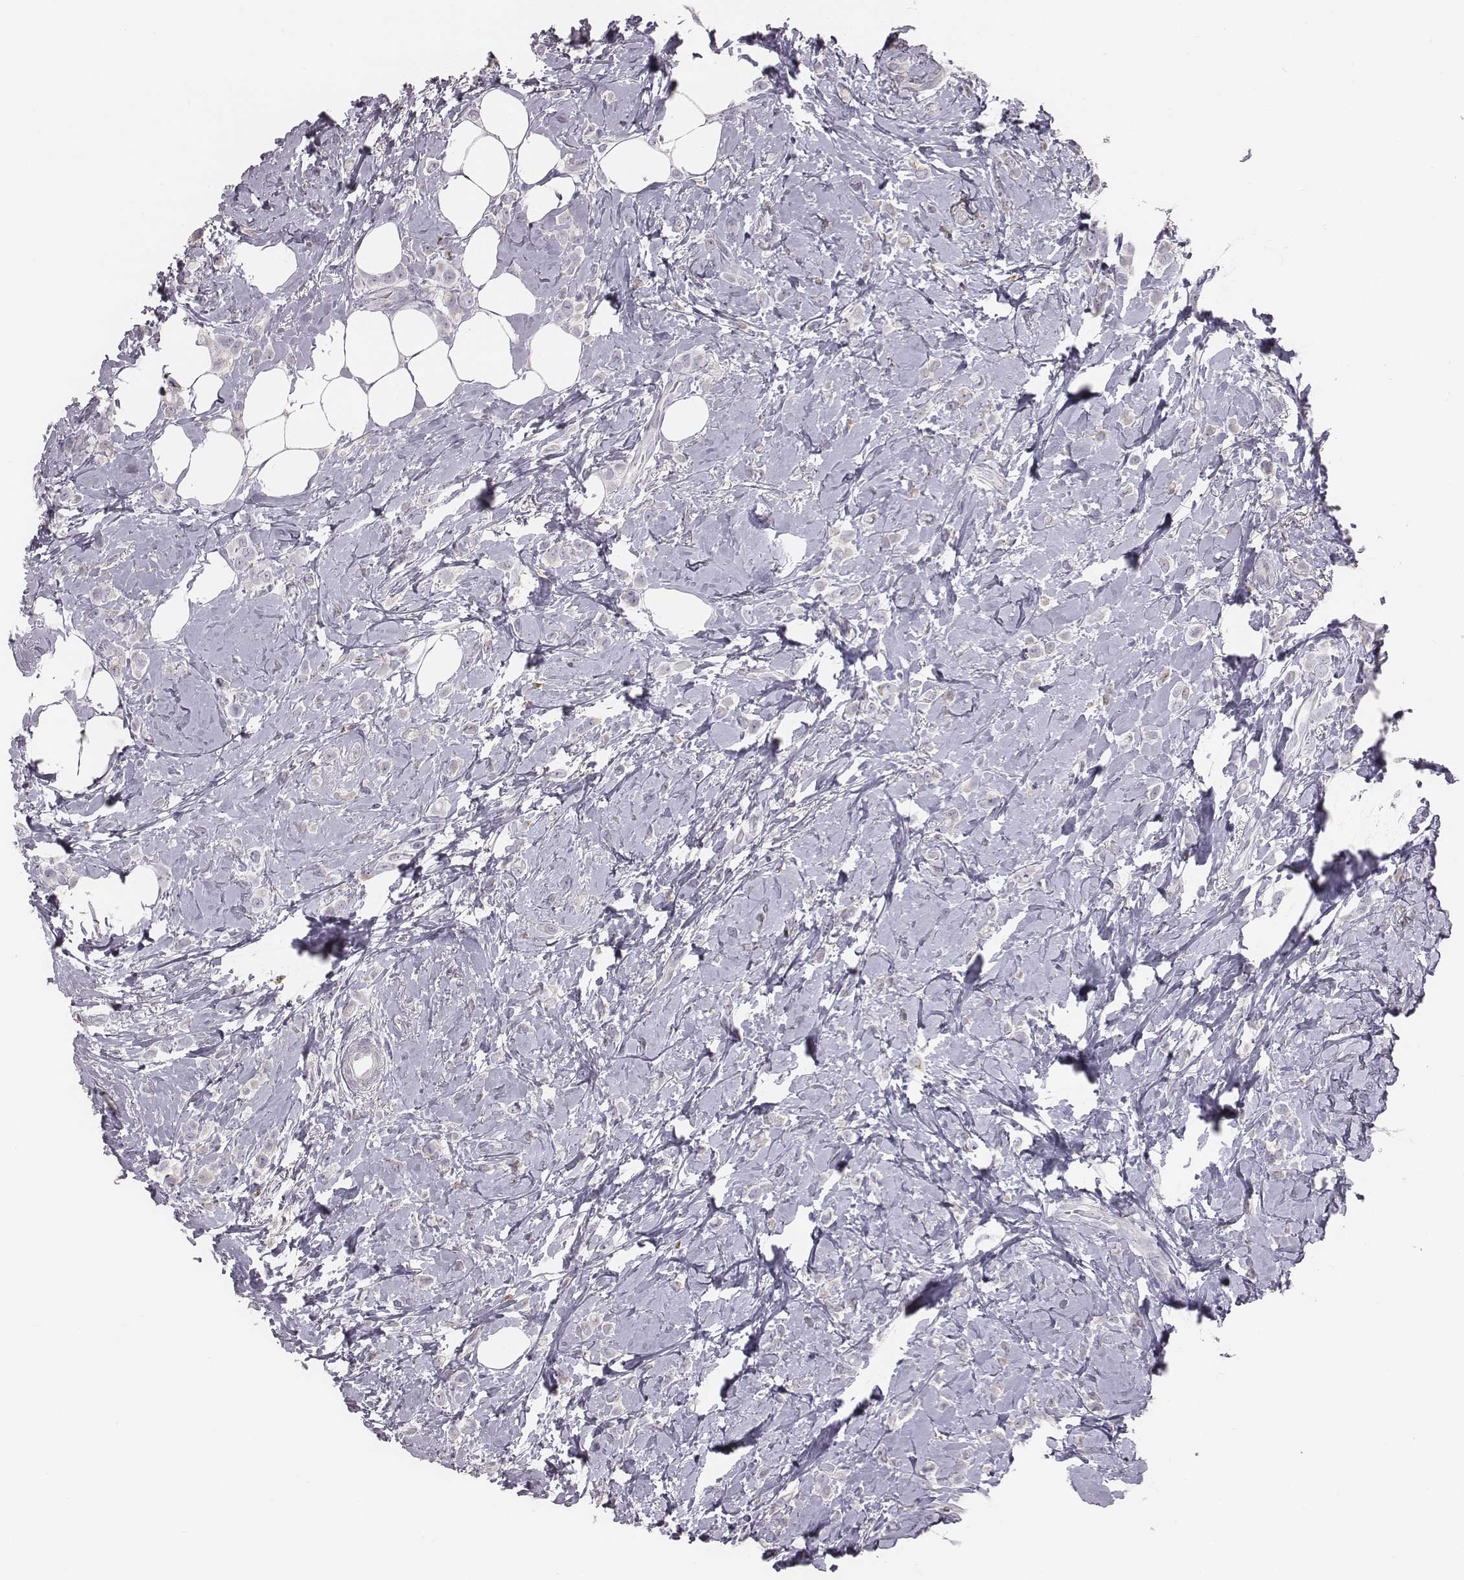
{"staining": {"intensity": "negative", "quantity": "none", "location": "none"}, "tissue": "breast cancer", "cell_type": "Tumor cells", "image_type": "cancer", "snomed": [{"axis": "morphology", "description": "Lobular carcinoma"}, {"axis": "topography", "description": "Breast"}], "caption": "IHC photomicrograph of neoplastic tissue: human breast cancer (lobular carcinoma) stained with DAB (3,3'-diaminobenzidine) reveals no significant protein positivity in tumor cells.", "gene": "C6orf58", "patient": {"sex": "female", "age": 66}}